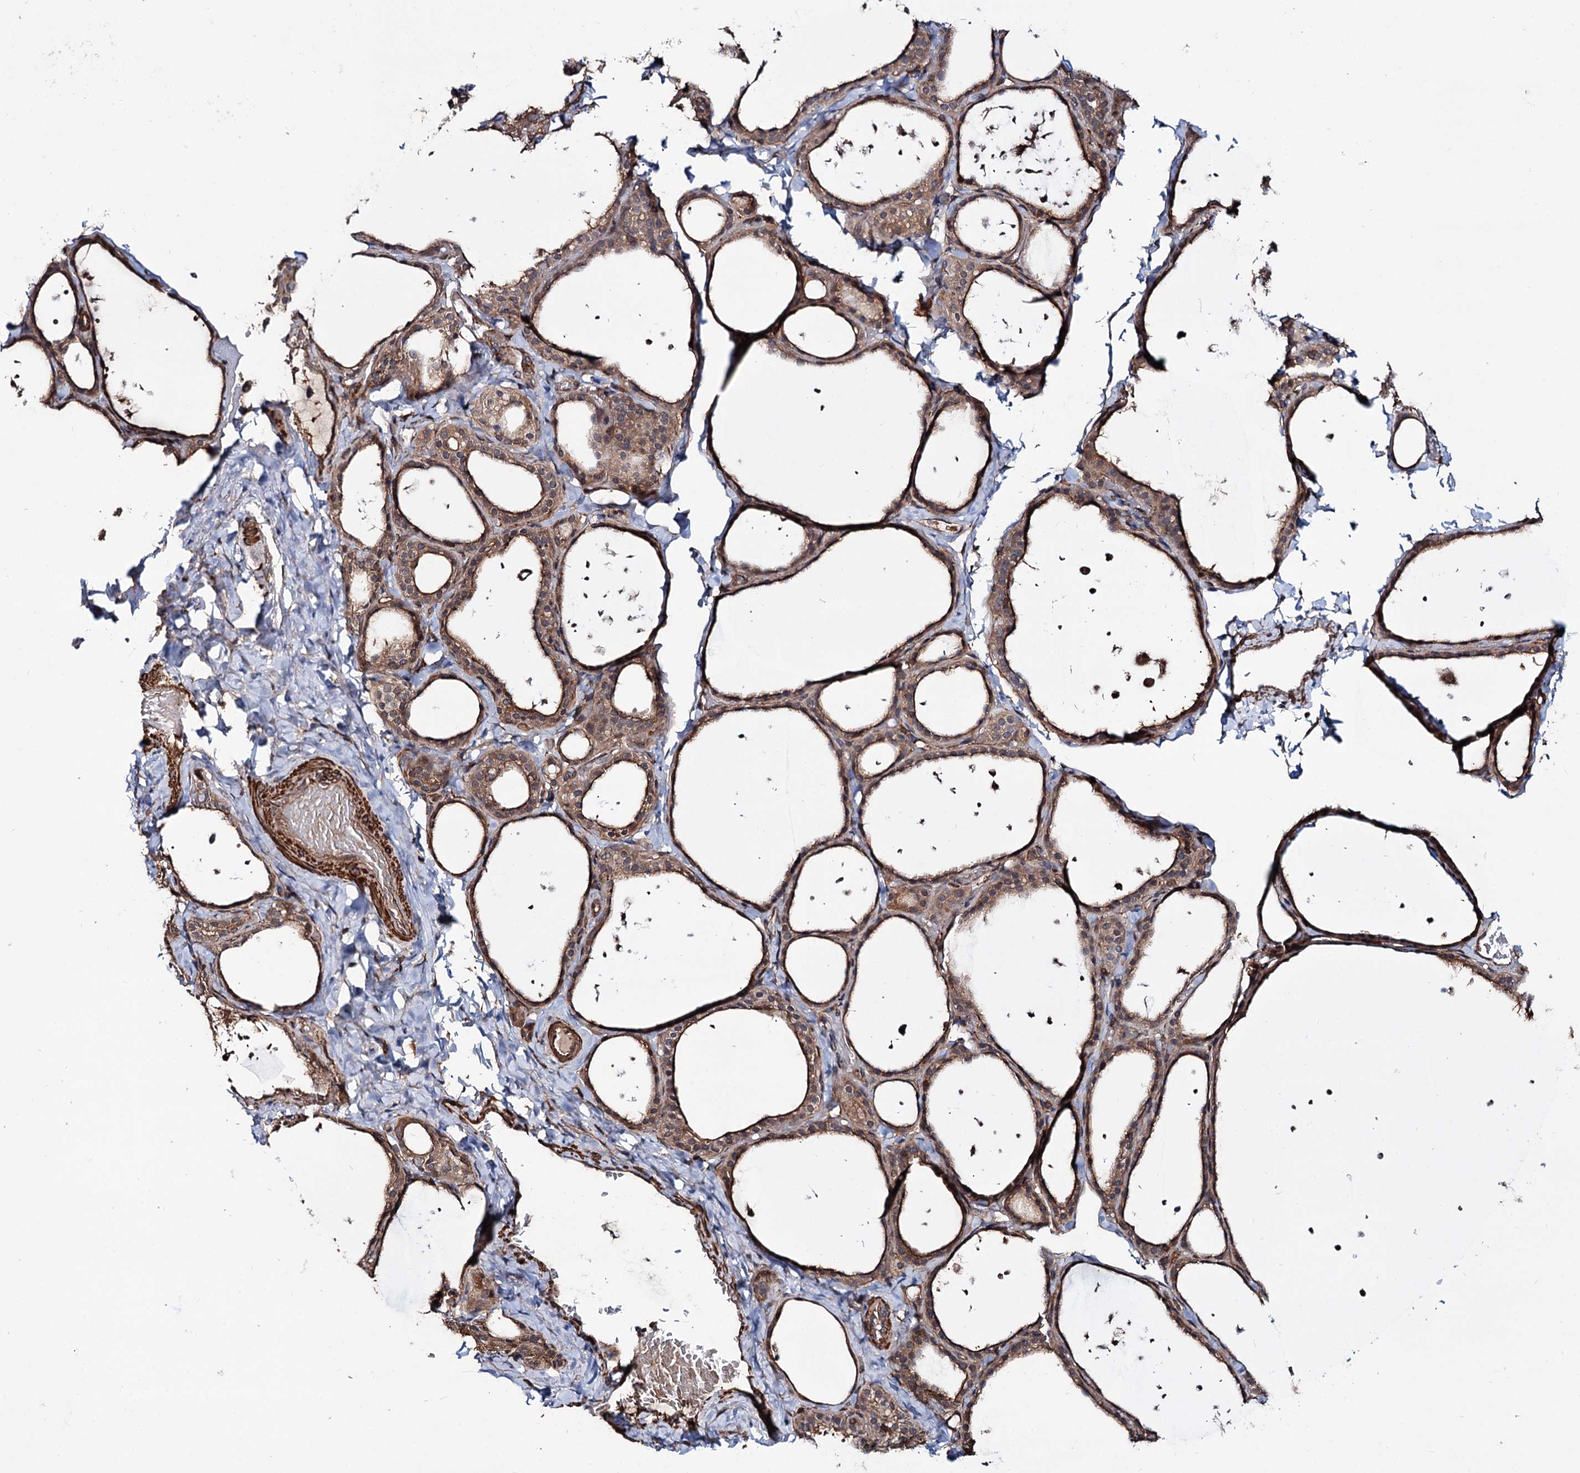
{"staining": {"intensity": "moderate", "quantity": ">75%", "location": "cytoplasmic/membranous"}, "tissue": "thyroid gland", "cell_type": "Glandular cells", "image_type": "normal", "snomed": [{"axis": "morphology", "description": "Normal tissue, NOS"}, {"axis": "topography", "description": "Thyroid gland"}], "caption": "Immunohistochemistry (IHC) (DAB (3,3'-diaminobenzidine)) staining of unremarkable thyroid gland displays moderate cytoplasmic/membranous protein positivity in approximately >75% of glandular cells. (brown staining indicates protein expression, while blue staining denotes nuclei).", "gene": "GRIP1", "patient": {"sex": "female", "age": 44}}